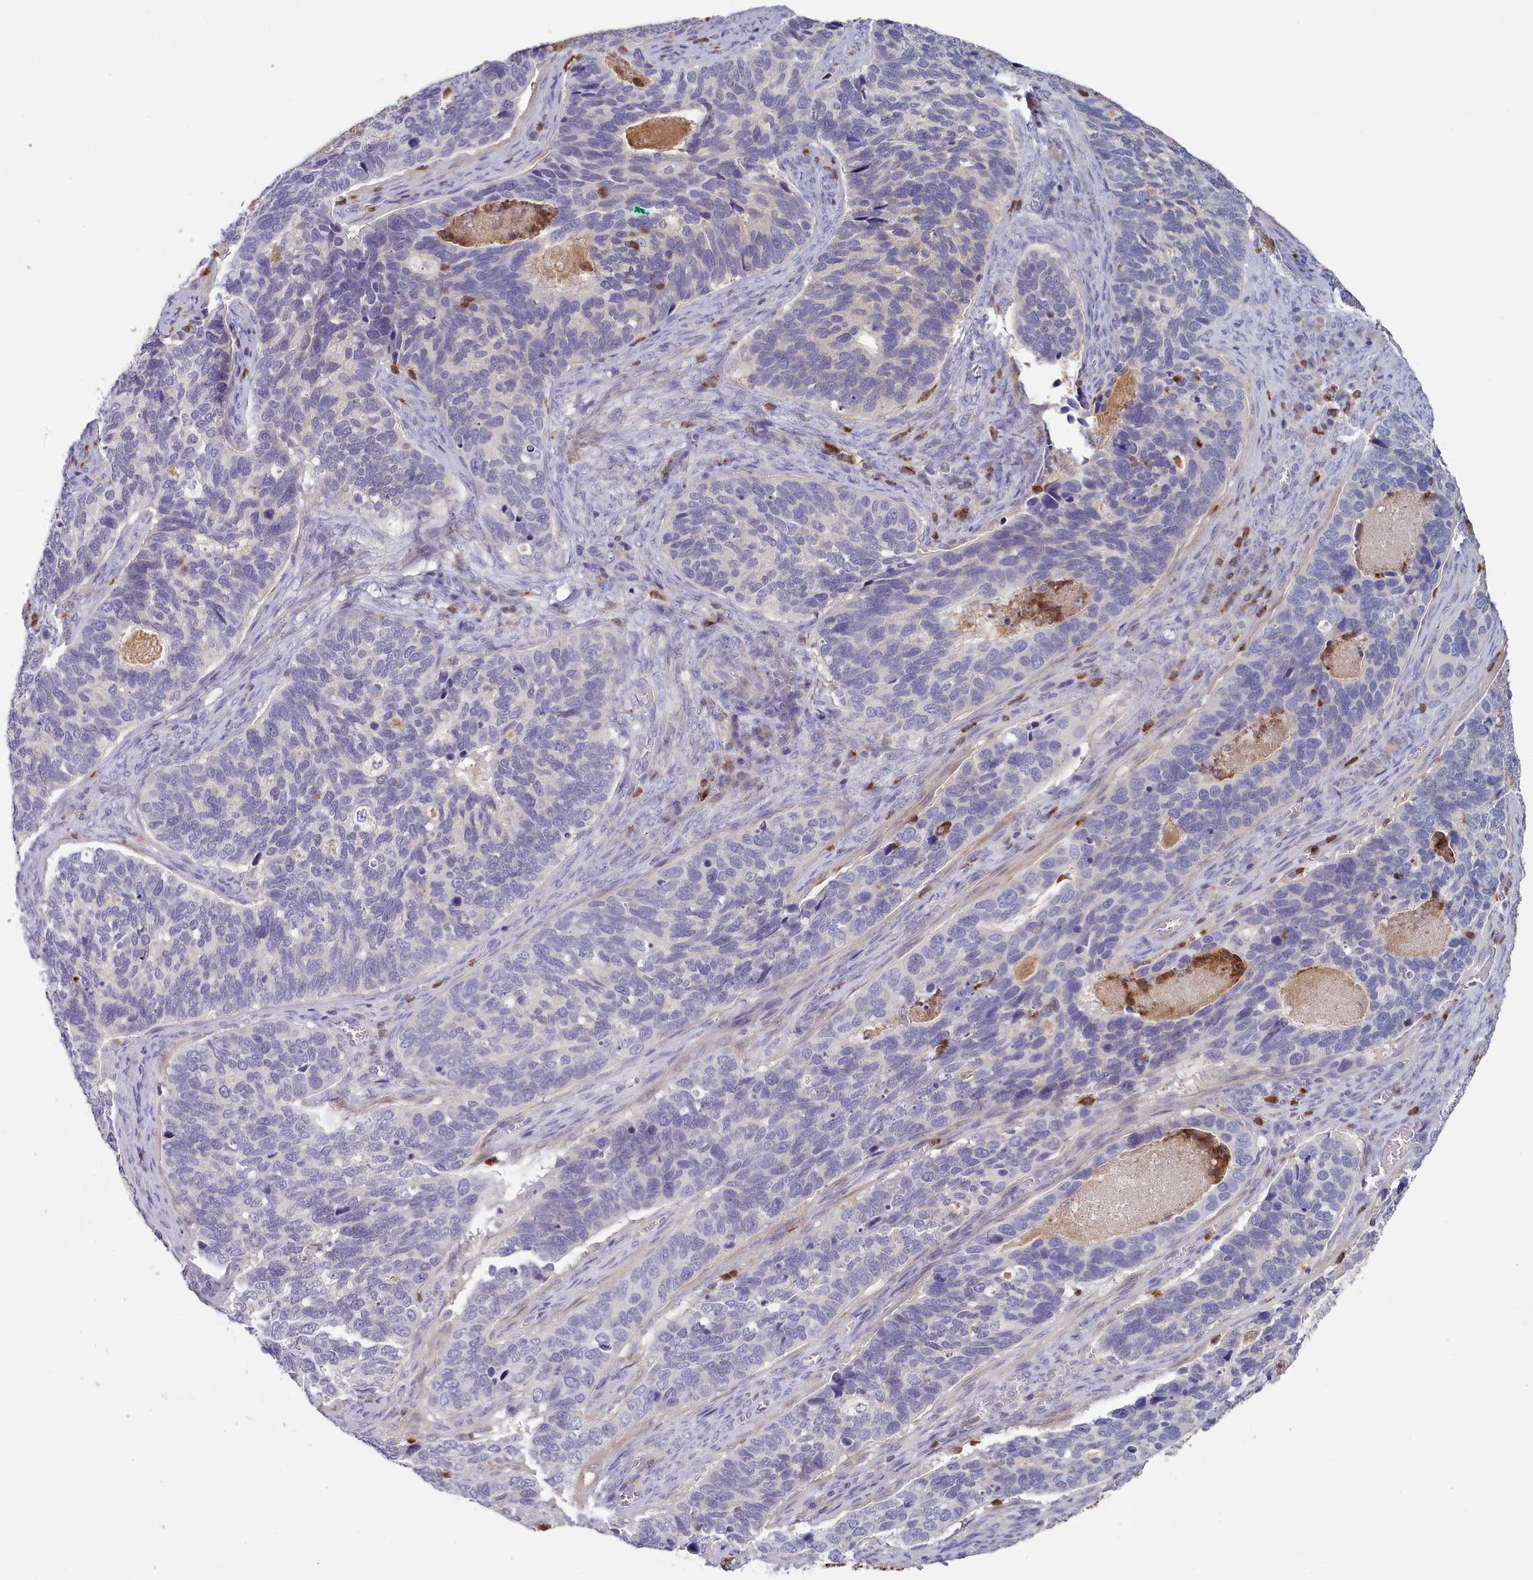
{"staining": {"intensity": "negative", "quantity": "none", "location": "none"}, "tissue": "cervical cancer", "cell_type": "Tumor cells", "image_type": "cancer", "snomed": [{"axis": "morphology", "description": "Squamous cell carcinoma, NOS"}, {"axis": "topography", "description": "Cervix"}], "caption": "Immunohistochemistry (IHC) histopathology image of cervical squamous cell carcinoma stained for a protein (brown), which exhibits no staining in tumor cells.", "gene": "RAC2", "patient": {"sex": "female", "age": 38}}